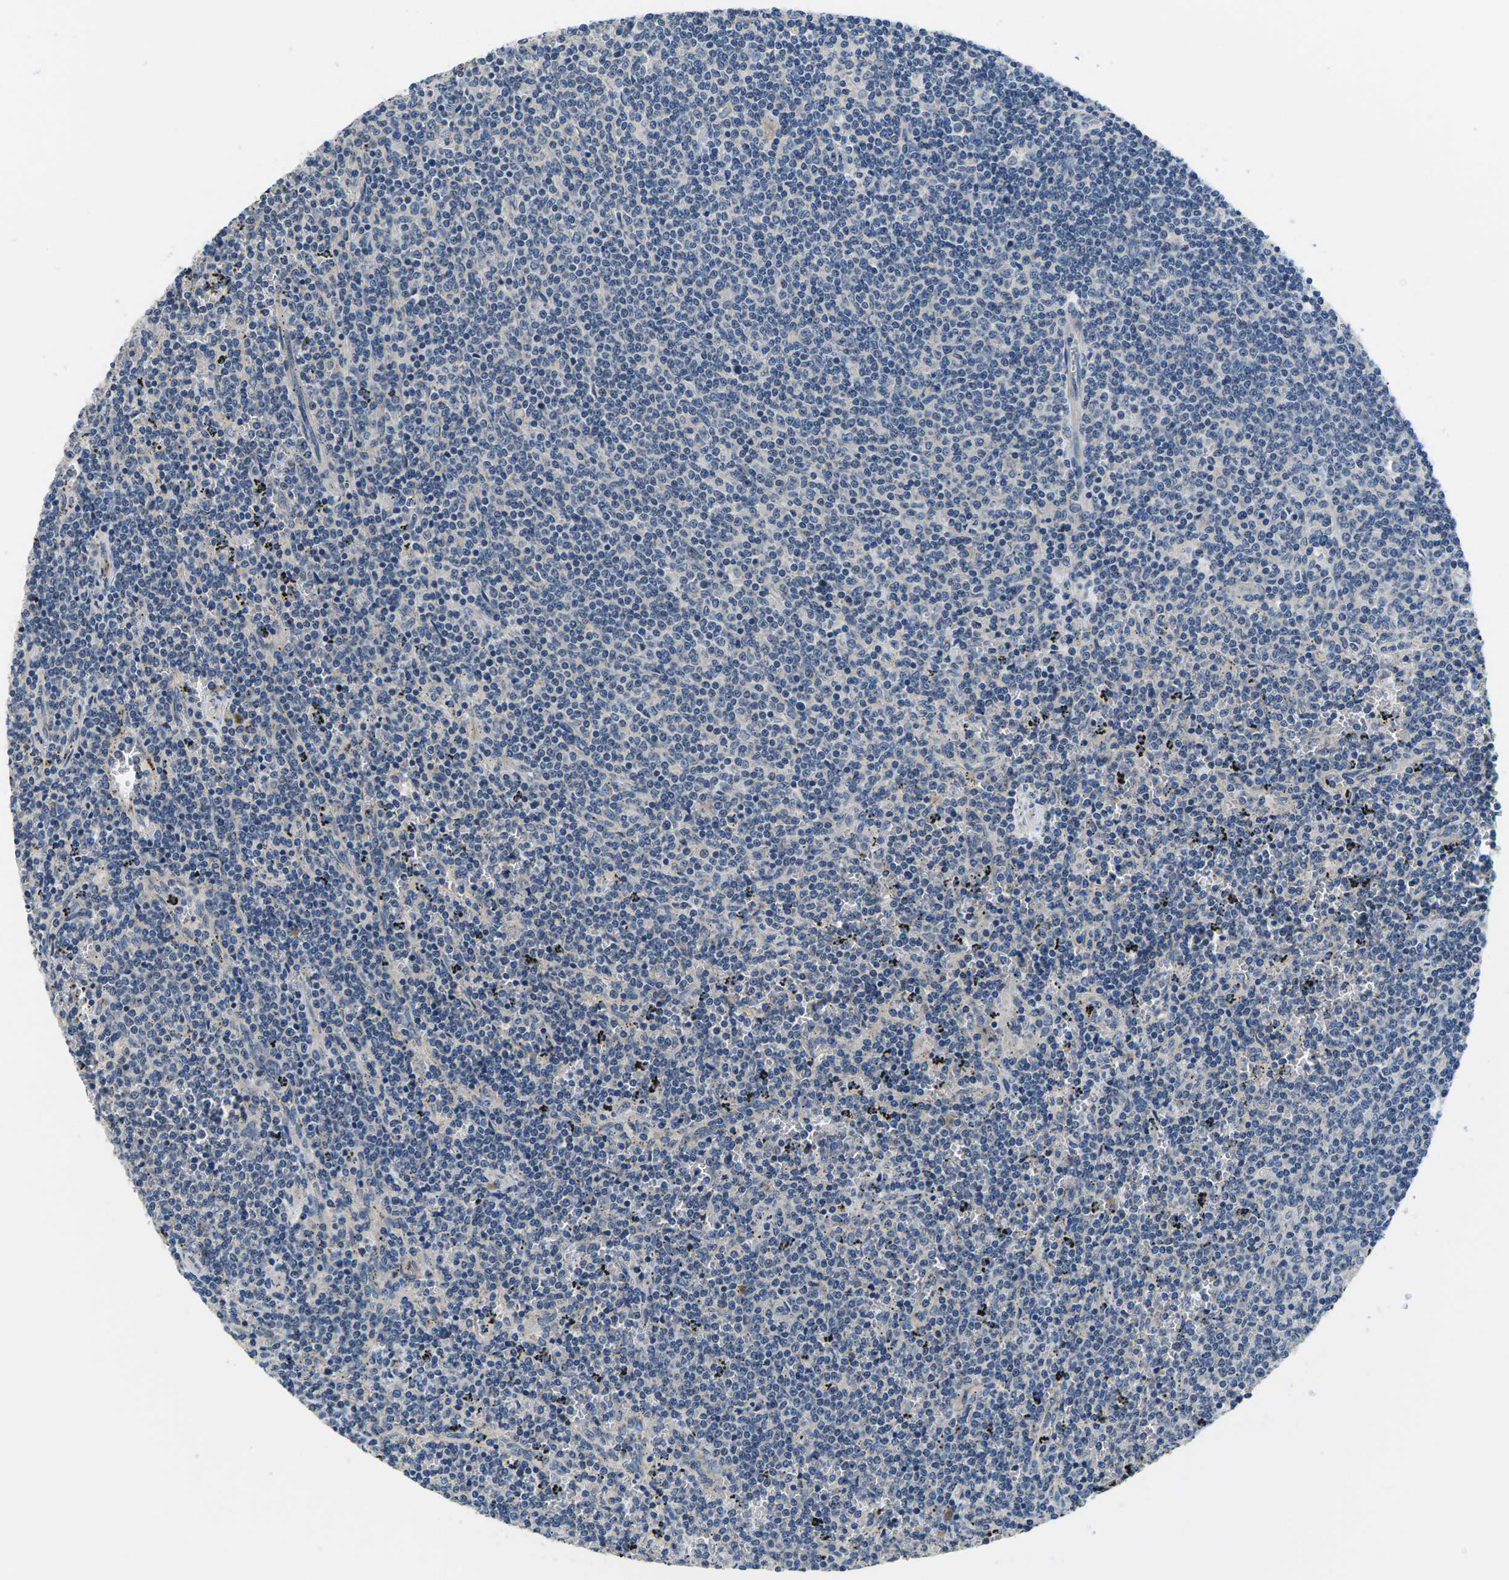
{"staining": {"intensity": "negative", "quantity": "none", "location": "none"}, "tissue": "lymphoma", "cell_type": "Tumor cells", "image_type": "cancer", "snomed": [{"axis": "morphology", "description": "Malignant lymphoma, non-Hodgkin's type, Low grade"}, {"axis": "topography", "description": "Spleen"}], "caption": "Immunohistochemistry (IHC) of human low-grade malignant lymphoma, non-Hodgkin's type reveals no expression in tumor cells.", "gene": "ERGIC3", "patient": {"sex": "female", "age": 50}}